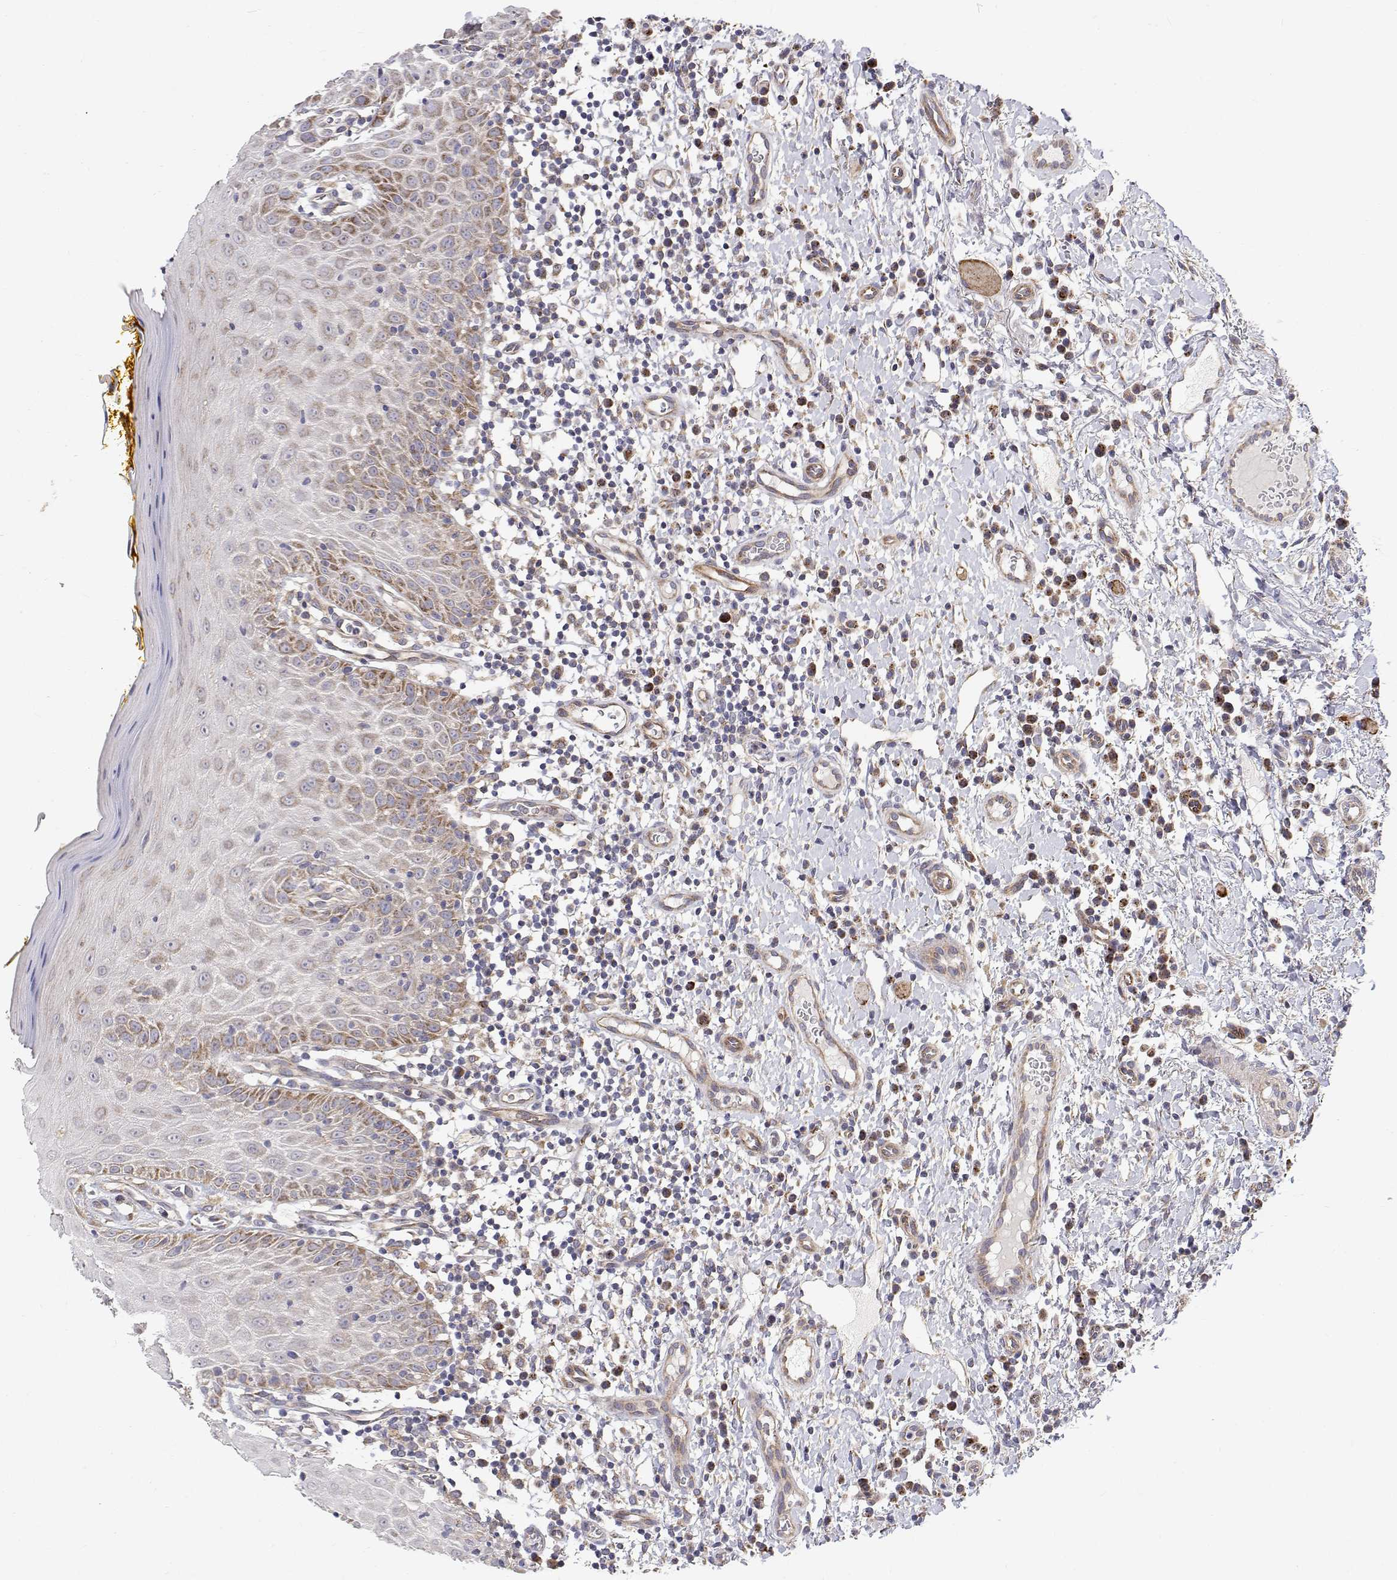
{"staining": {"intensity": "moderate", "quantity": "25%-75%", "location": "cytoplasmic/membranous"}, "tissue": "oral mucosa", "cell_type": "Squamous epithelial cells", "image_type": "normal", "snomed": [{"axis": "morphology", "description": "Normal tissue, NOS"}, {"axis": "topography", "description": "Oral tissue"}, {"axis": "topography", "description": "Tounge, NOS"}], "caption": "Immunohistochemical staining of benign human oral mucosa demonstrates medium levels of moderate cytoplasmic/membranous staining in about 25%-75% of squamous epithelial cells. (DAB (3,3'-diaminobenzidine) IHC with brightfield microscopy, high magnification).", "gene": "SPICE1", "patient": {"sex": "female", "age": 58}}